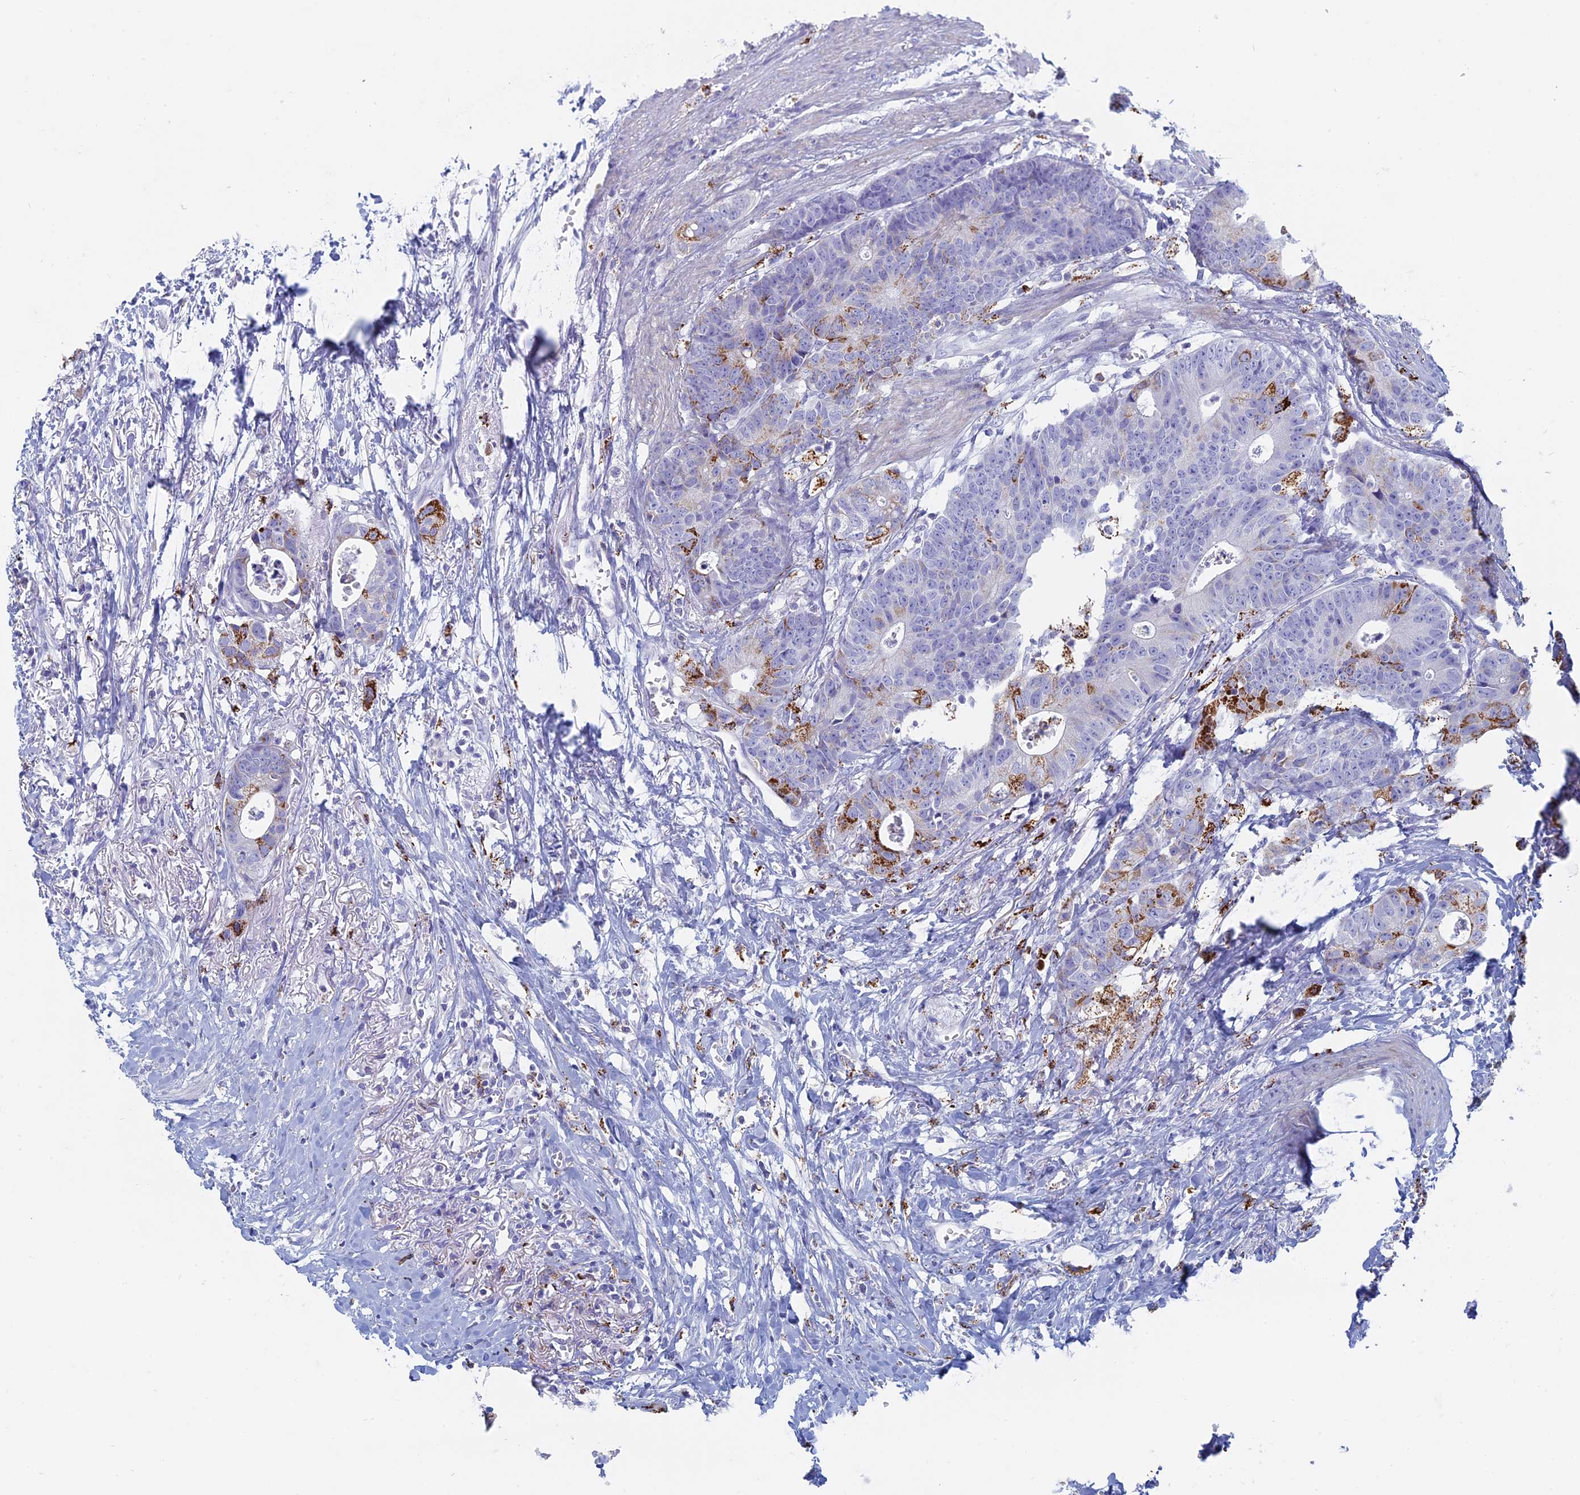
{"staining": {"intensity": "strong", "quantity": "<25%", "location": "cytoplasmic/membranous"}, "tissue": "colorectal cancer", "cell_type": "Tumor cells", "image_type": "cancer", "snomed": [{"axis": "morphology", "description": "Adenocarcinoma, NOS"}, {"axis": "topography", "description": "Colon"}], "caption": "High-power microscopy captured an IHC histopathology image of adenocarcinoma (colorectal), revealing strong cytoplasmic/membranous expression in approximately <25% of tumor cells.", "gene": "ALMS1", "patient": {"sex": "female", "age": 57}}